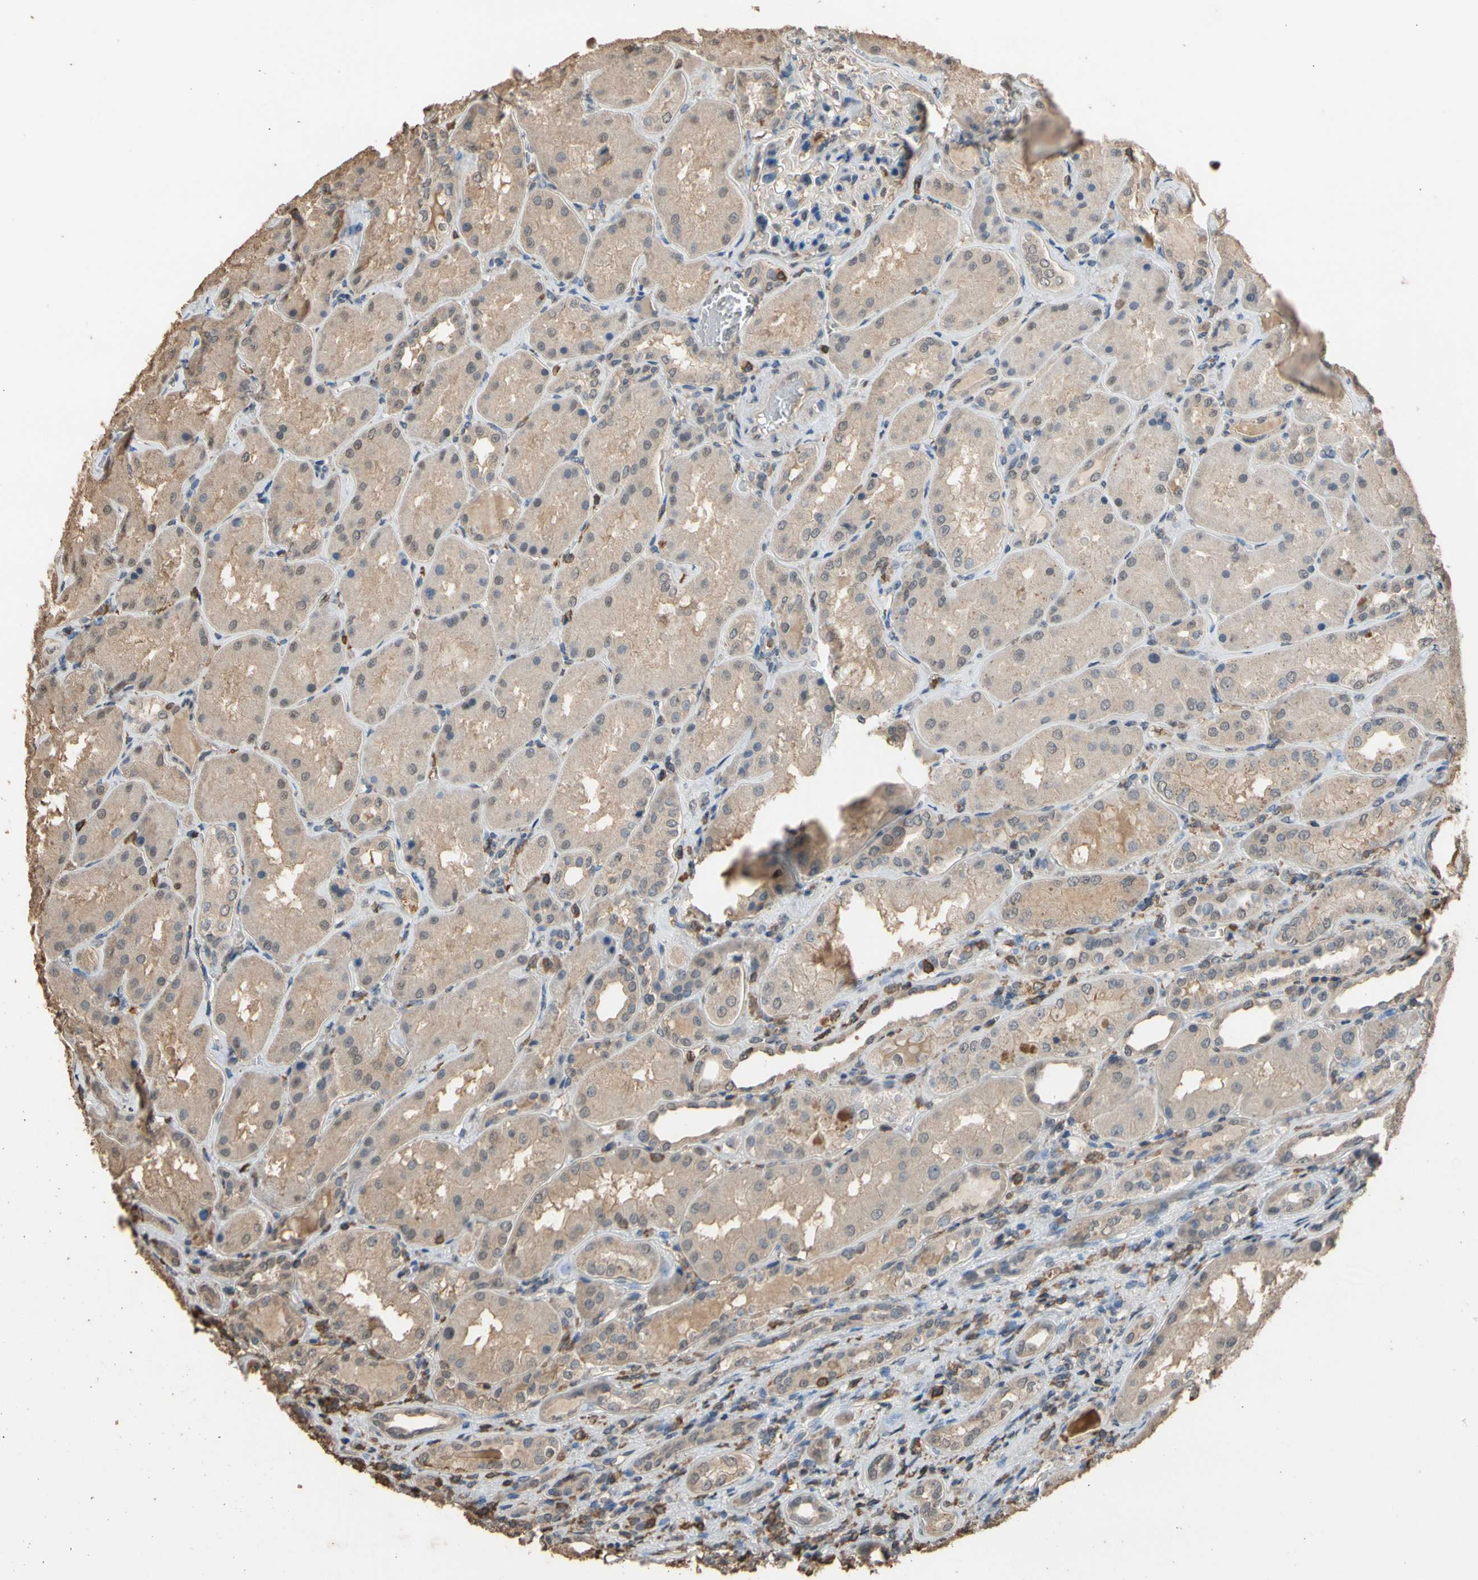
{"staining": {"intensity": "moderate", "quantity": "<25%", "location": "nuclear"}, "tissue": "kidney", "cell_type": "Cells in glomeruli", "image_type": "normal", "snomed": [{"axis": "morphology", "description": "Normal tissue, NOS"}, {"axis": "topography", "description": "Kidney"}], "caption": "Protein expression analysis of benign kidney demonstrates moderate nuclear expression in about <25% of cells in glomeruli. (Stains: DAB in brown, nuclei in blue, Microscopy: brightfield microscopy at high magnification).", "gene": "TNFSF13B", "patient": {"sex": "female", "age": 56}}